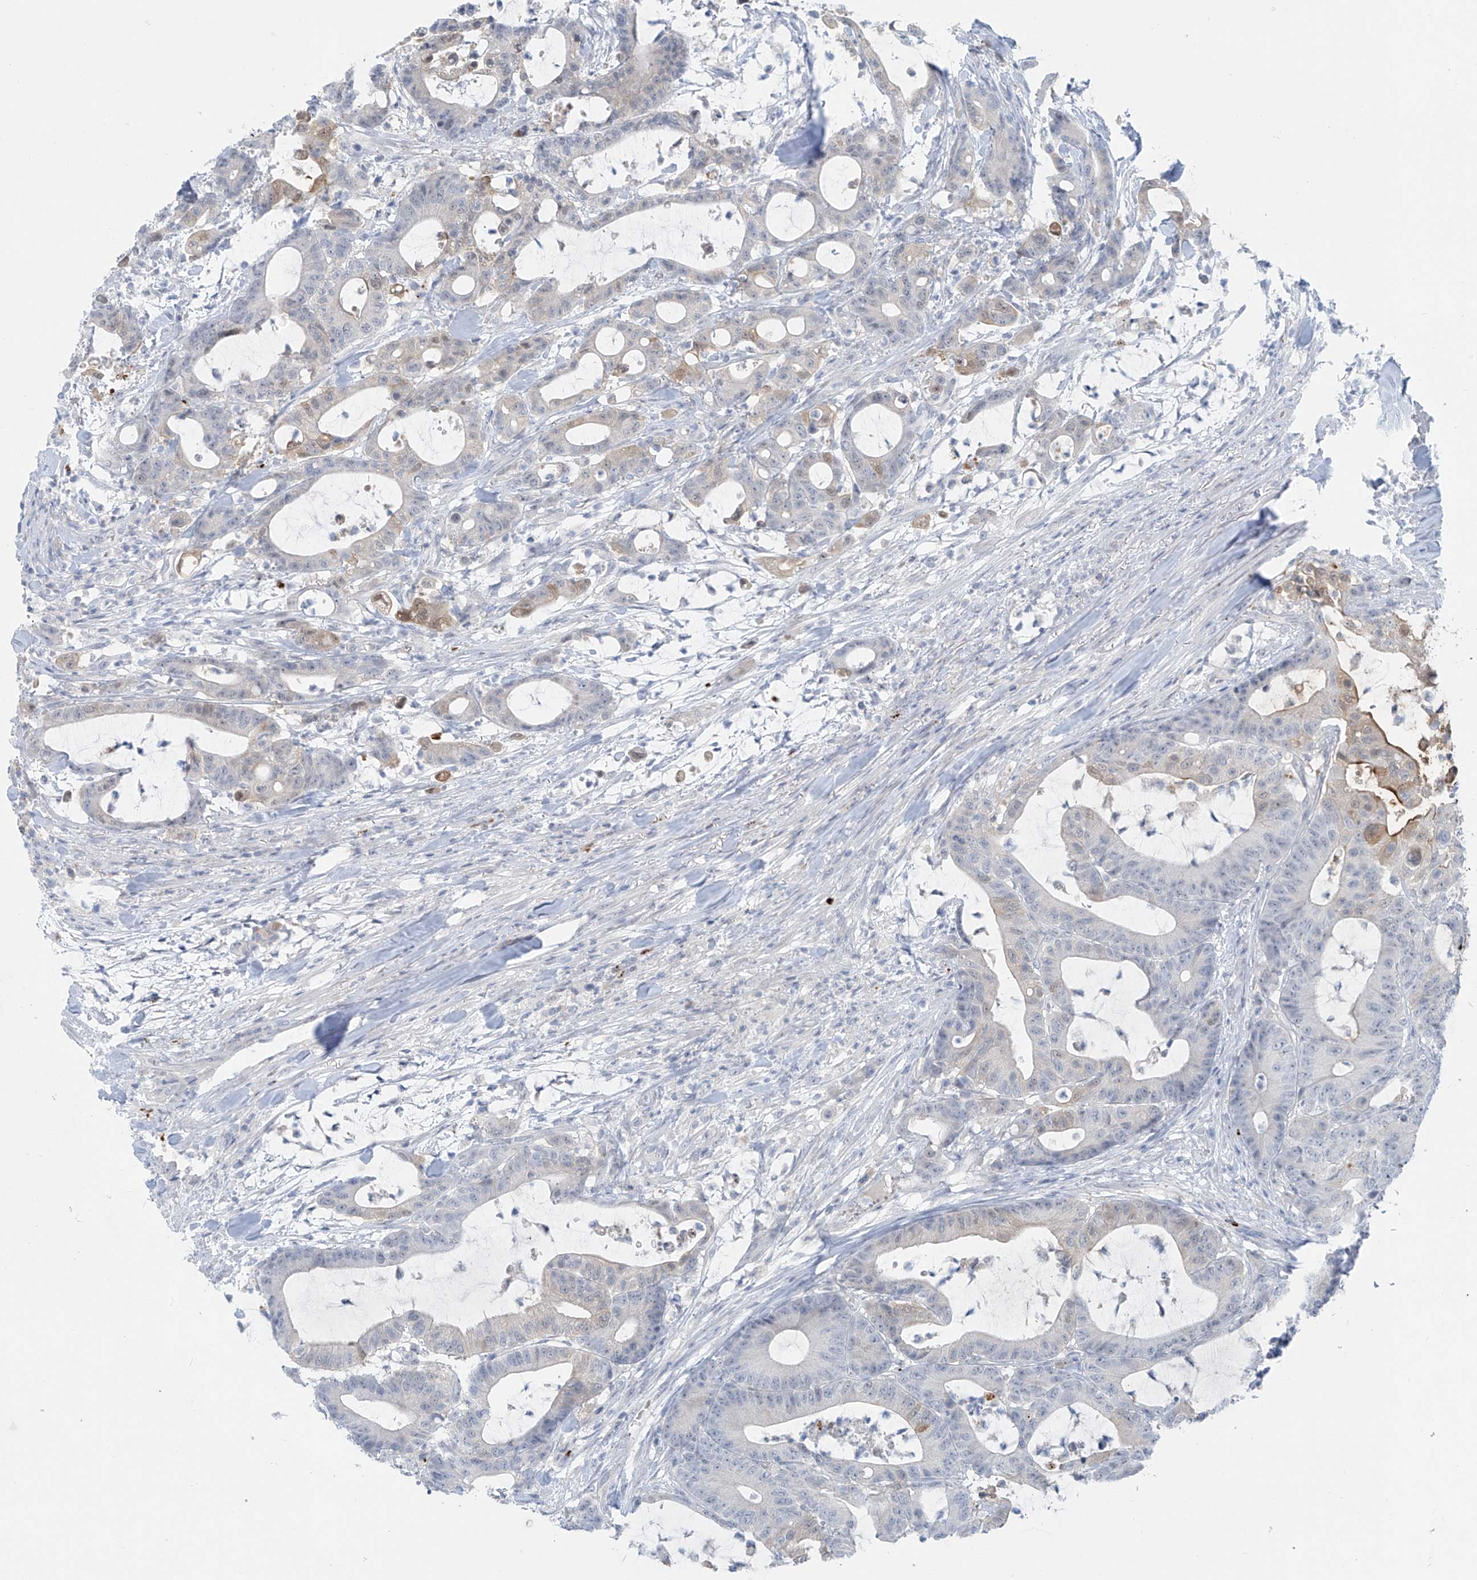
{"staining": {"intensity": "weak", "quantity": "<25%", "location": "cytoplasmic/membranous"}, "tissue": "colorectal cancer", "cell_type": "Tumor cells", "image_type": "cancer", "snomed": [{"axis": "morphology", "description": "Adenocarcinoma, NOS"}, {"axis": "topography", "description": "Colon"}], "caption": "There is no significant staining in tumor cells of colorectal cancer (adenocarcinoma).", "gene": "ZNF793", "patient": {"sex": "female", "age": 84}}